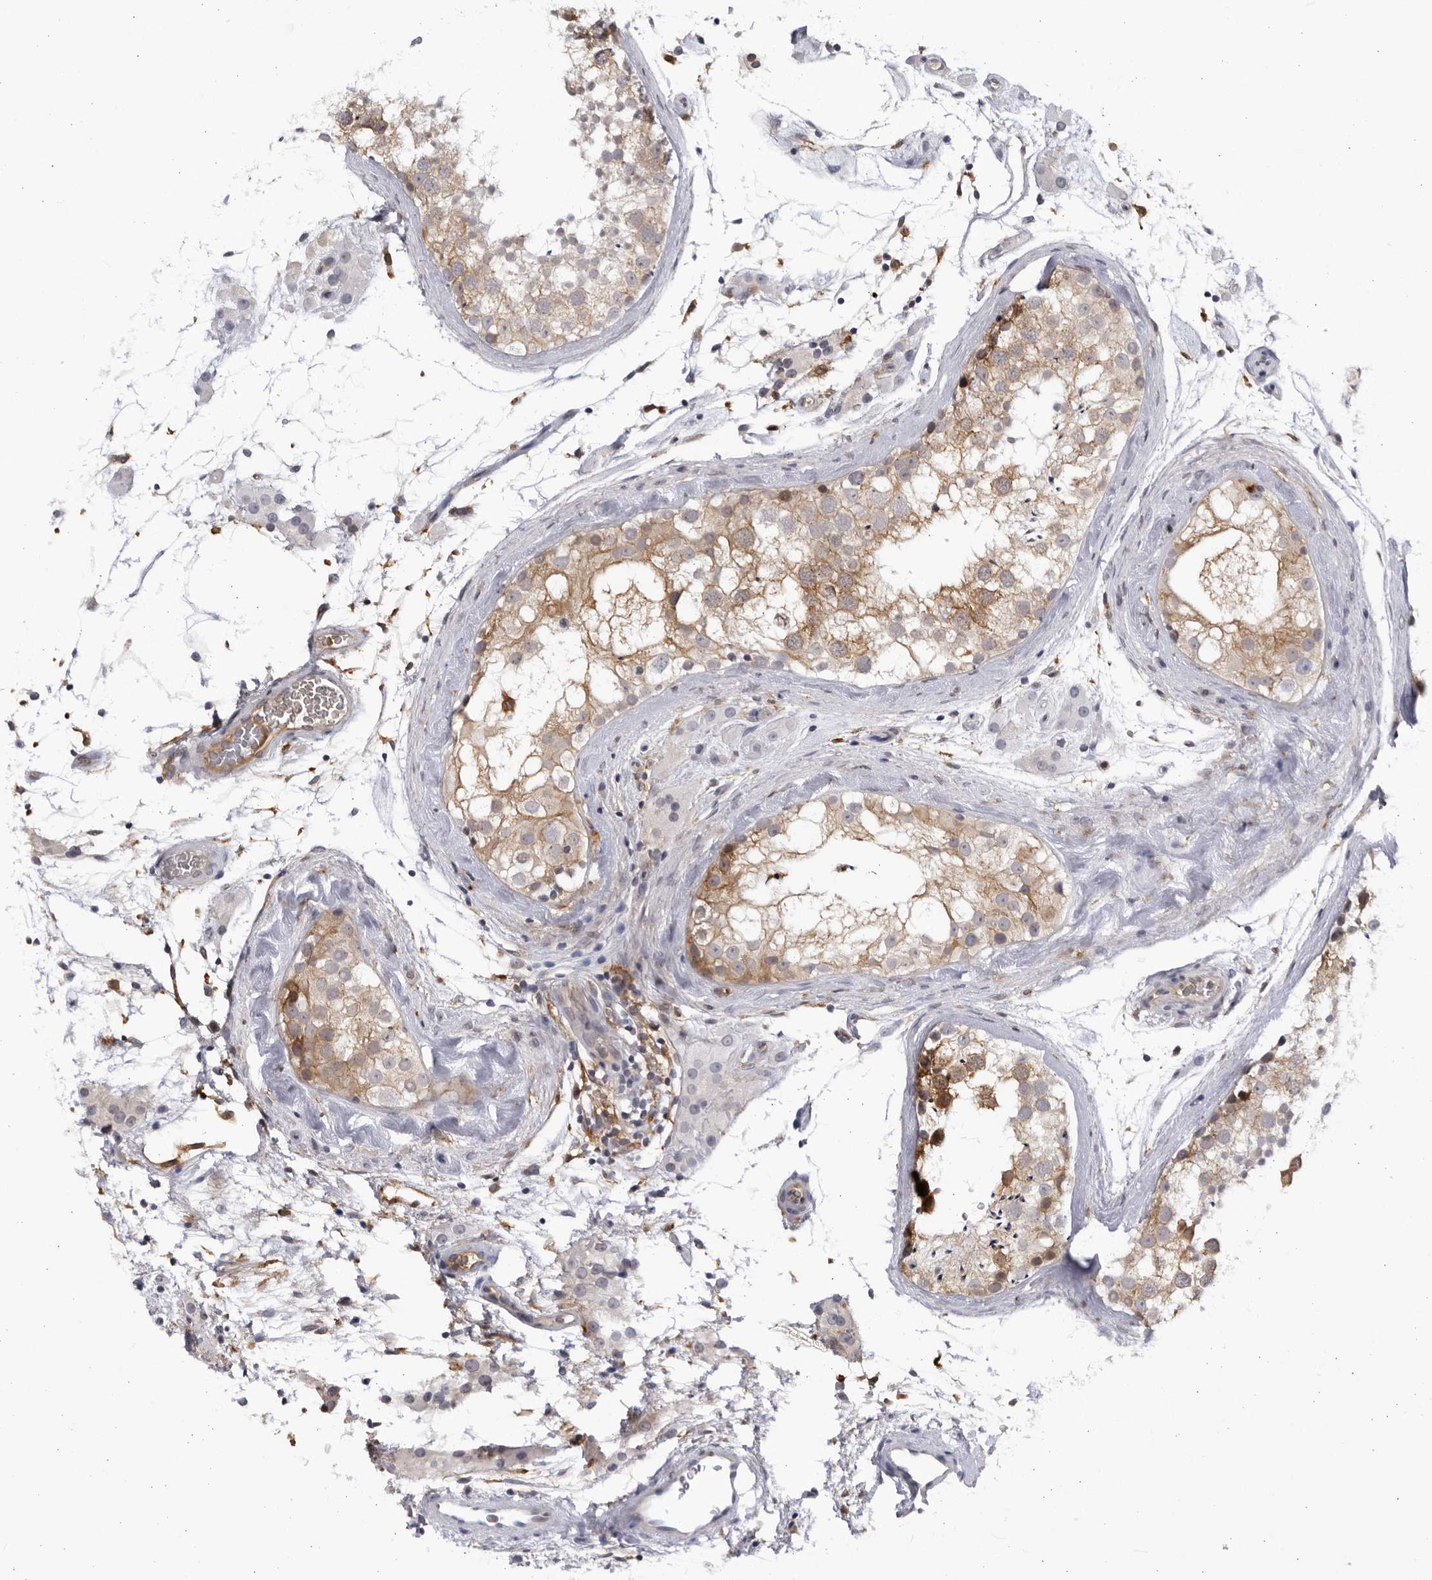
{"staining": {"intensity": "weak", "quantity": ">75%", "location": "cytoplasmic/membranous"}, "tissue": "testis", "cell_type": "Cells in seminiferous ducts", "image_type": "normal", "snomed": [{"axis": "morphology", "description": "Normal tissue, NOS"}, {"axis": "topography", "description": "Testis"}], "caption": "Immunohistochemistry (IHC) image of normal testis stained for a protein (brown), which exhibits low levels of weak cytoplasmic/membranous staining in about >75% of cells in seminiferous ducts.", "gene": "BMP2K", "patient": {"sex": "male", "age": 46}}